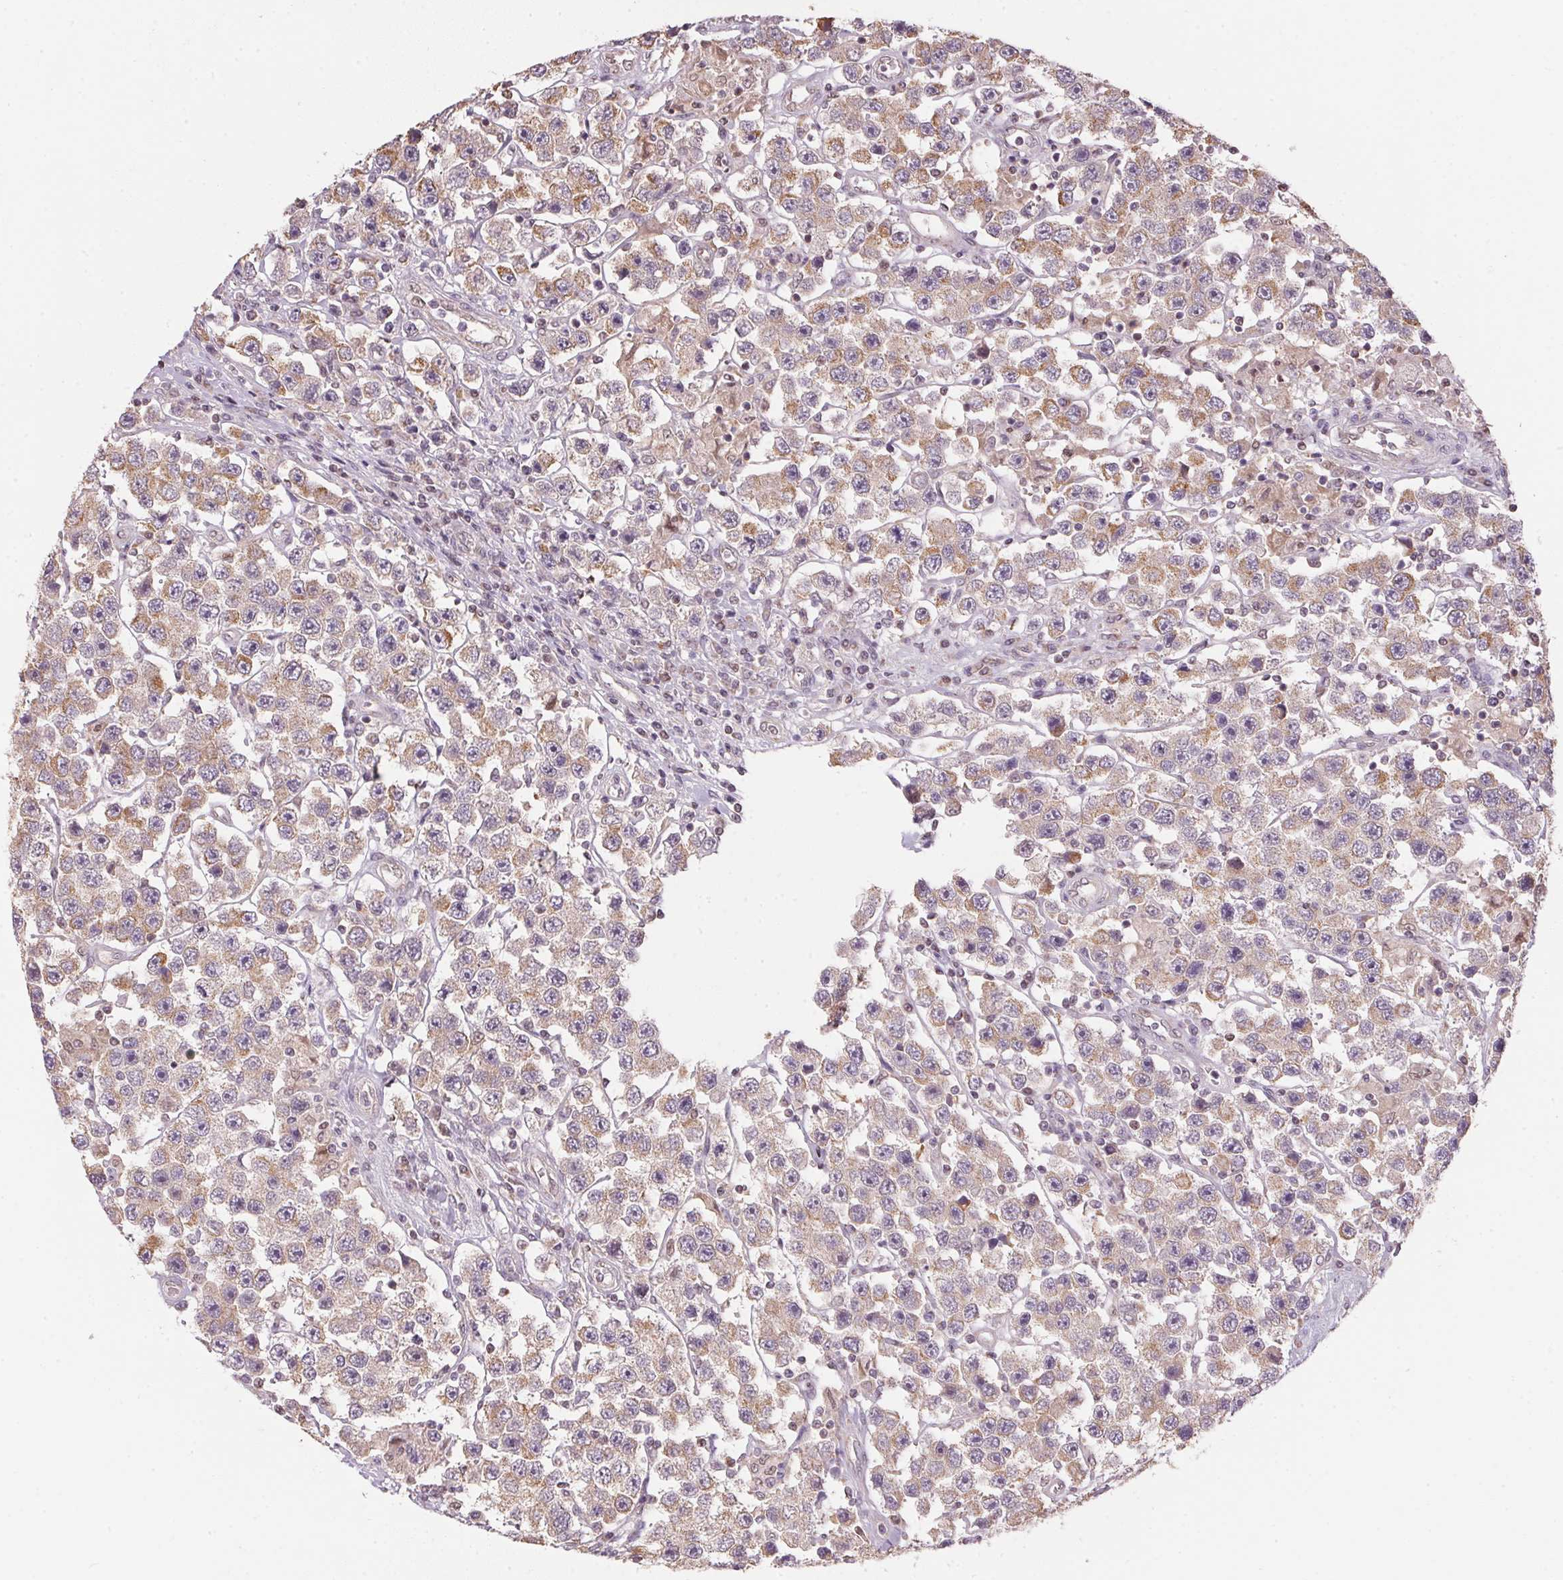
{"staining": {"intensity": "weak", "quantity": ">75%", "location": "cytoplasmic/membranous"}, "tissue": "testis cancer", "cell_type": "Tumor cells", "image_type": "cancer", "snomed": [{"axis": "morphology", "description": "Seminoma, NOS"}, {"axis": "topography", "description": "Testis"}], "caption": "Testis seminoma stained with a protein marker reveals weak staining in tumor cells.", "gene": "SC5D", "patient": {"sex": "male", "age": 45}}